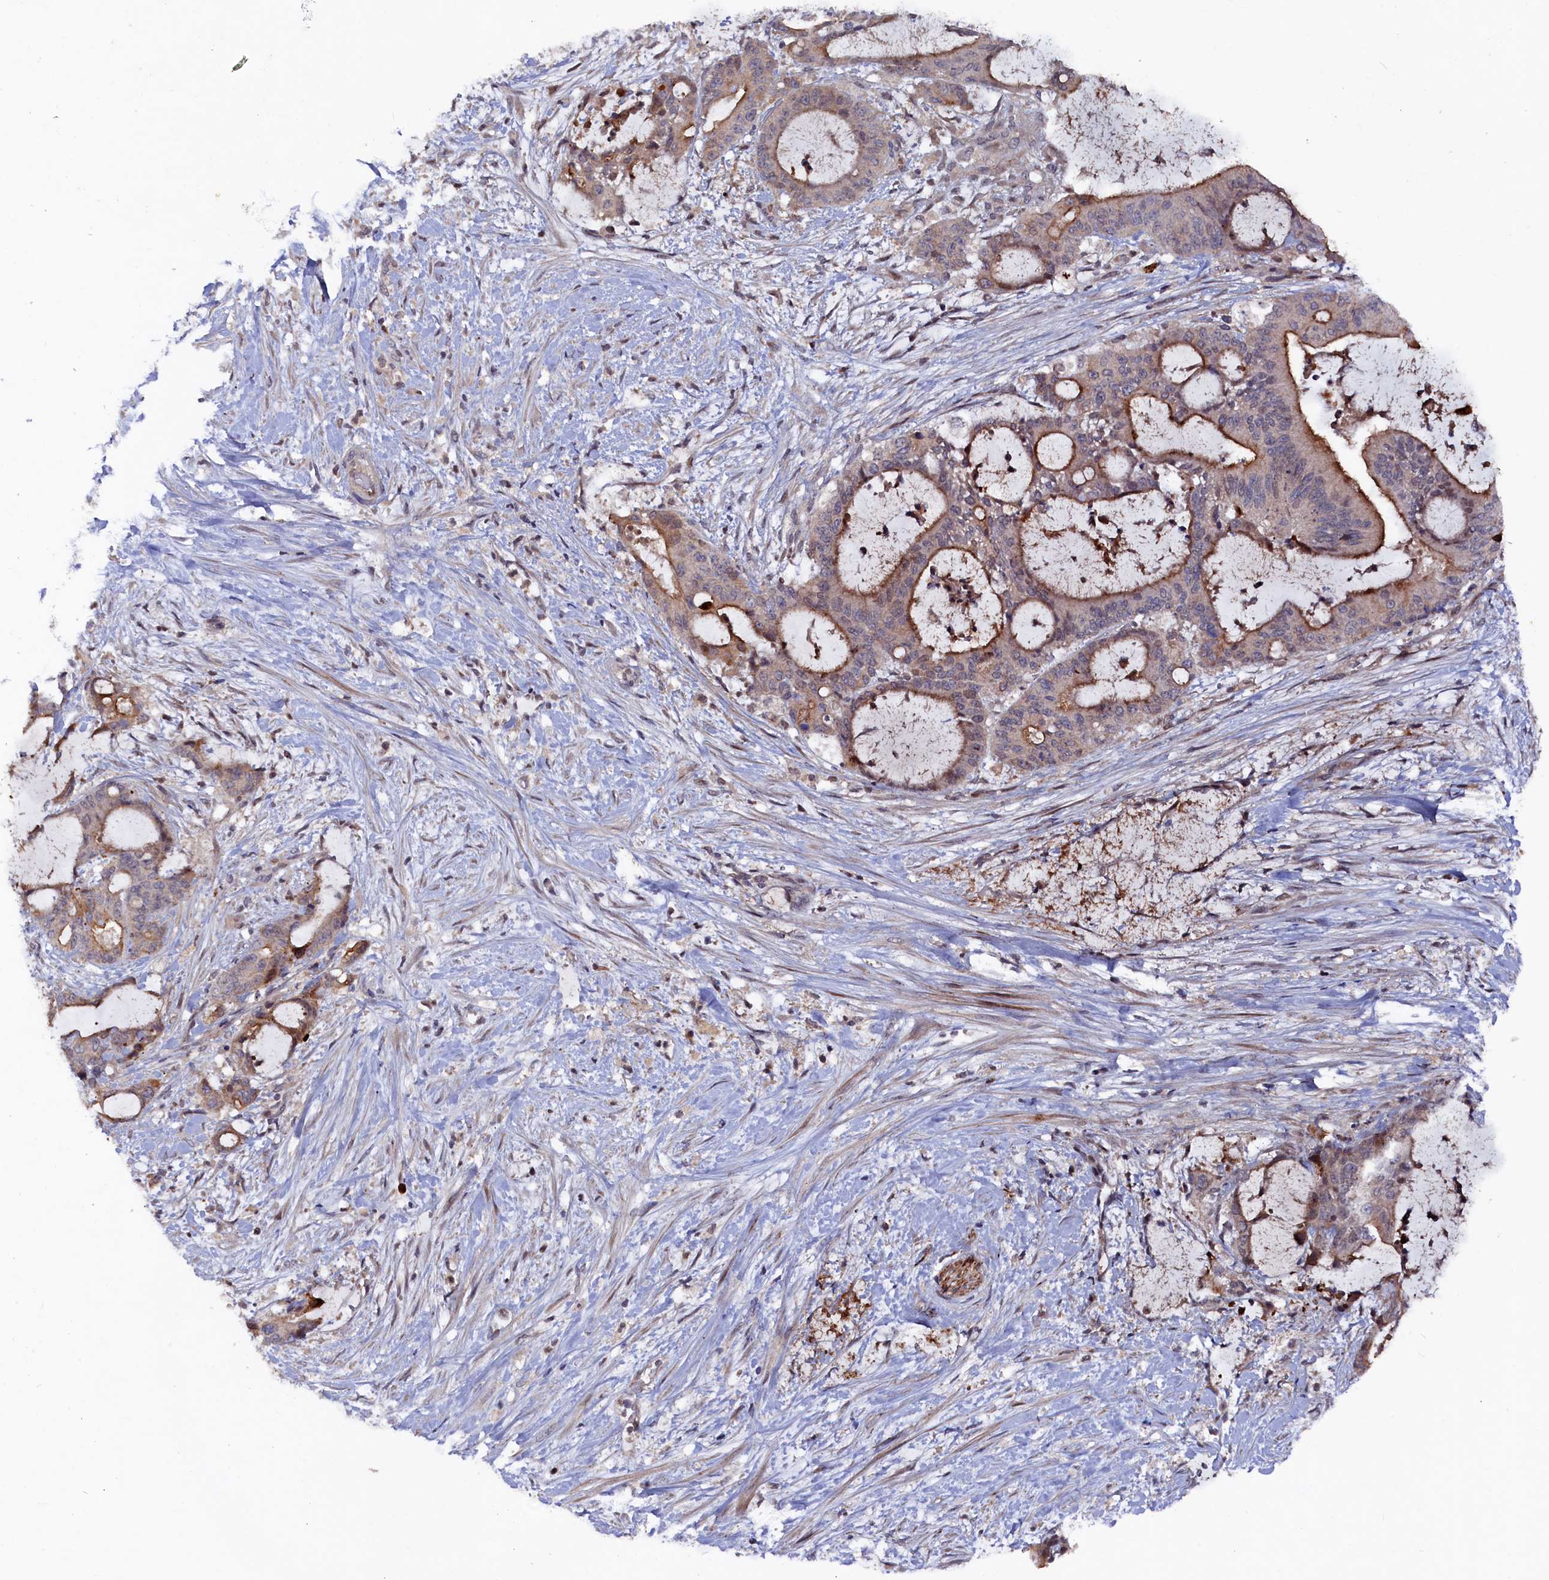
{"staining": {"intensity": "moderate", "quantity": "25%-75%", "location": "cytoplasmic/membranous"}, "tissue": "liver cancer", "cell_type": "Tumor cells", "image_type": "cancer", "snomed": [{"axis": "morphology", "description": "Normal tissue, NOS"}, {"axis": "morphology", "description": "Cholangiocarcinoma"}, {"axis": "topography", "description": "Liver"}, {"axis": "topography", "description": "Peripheral nerve tissue"}], "caption": "A high-resolution micrograph shows immunohistochemistry staining of liver cholangiocarcinoma, which shows moderate cytoplasmic/membranous staining in about 25%-75% of tumor cells.", "gene": "TMC5", "patient": {"sex": "female", "age": 73}}